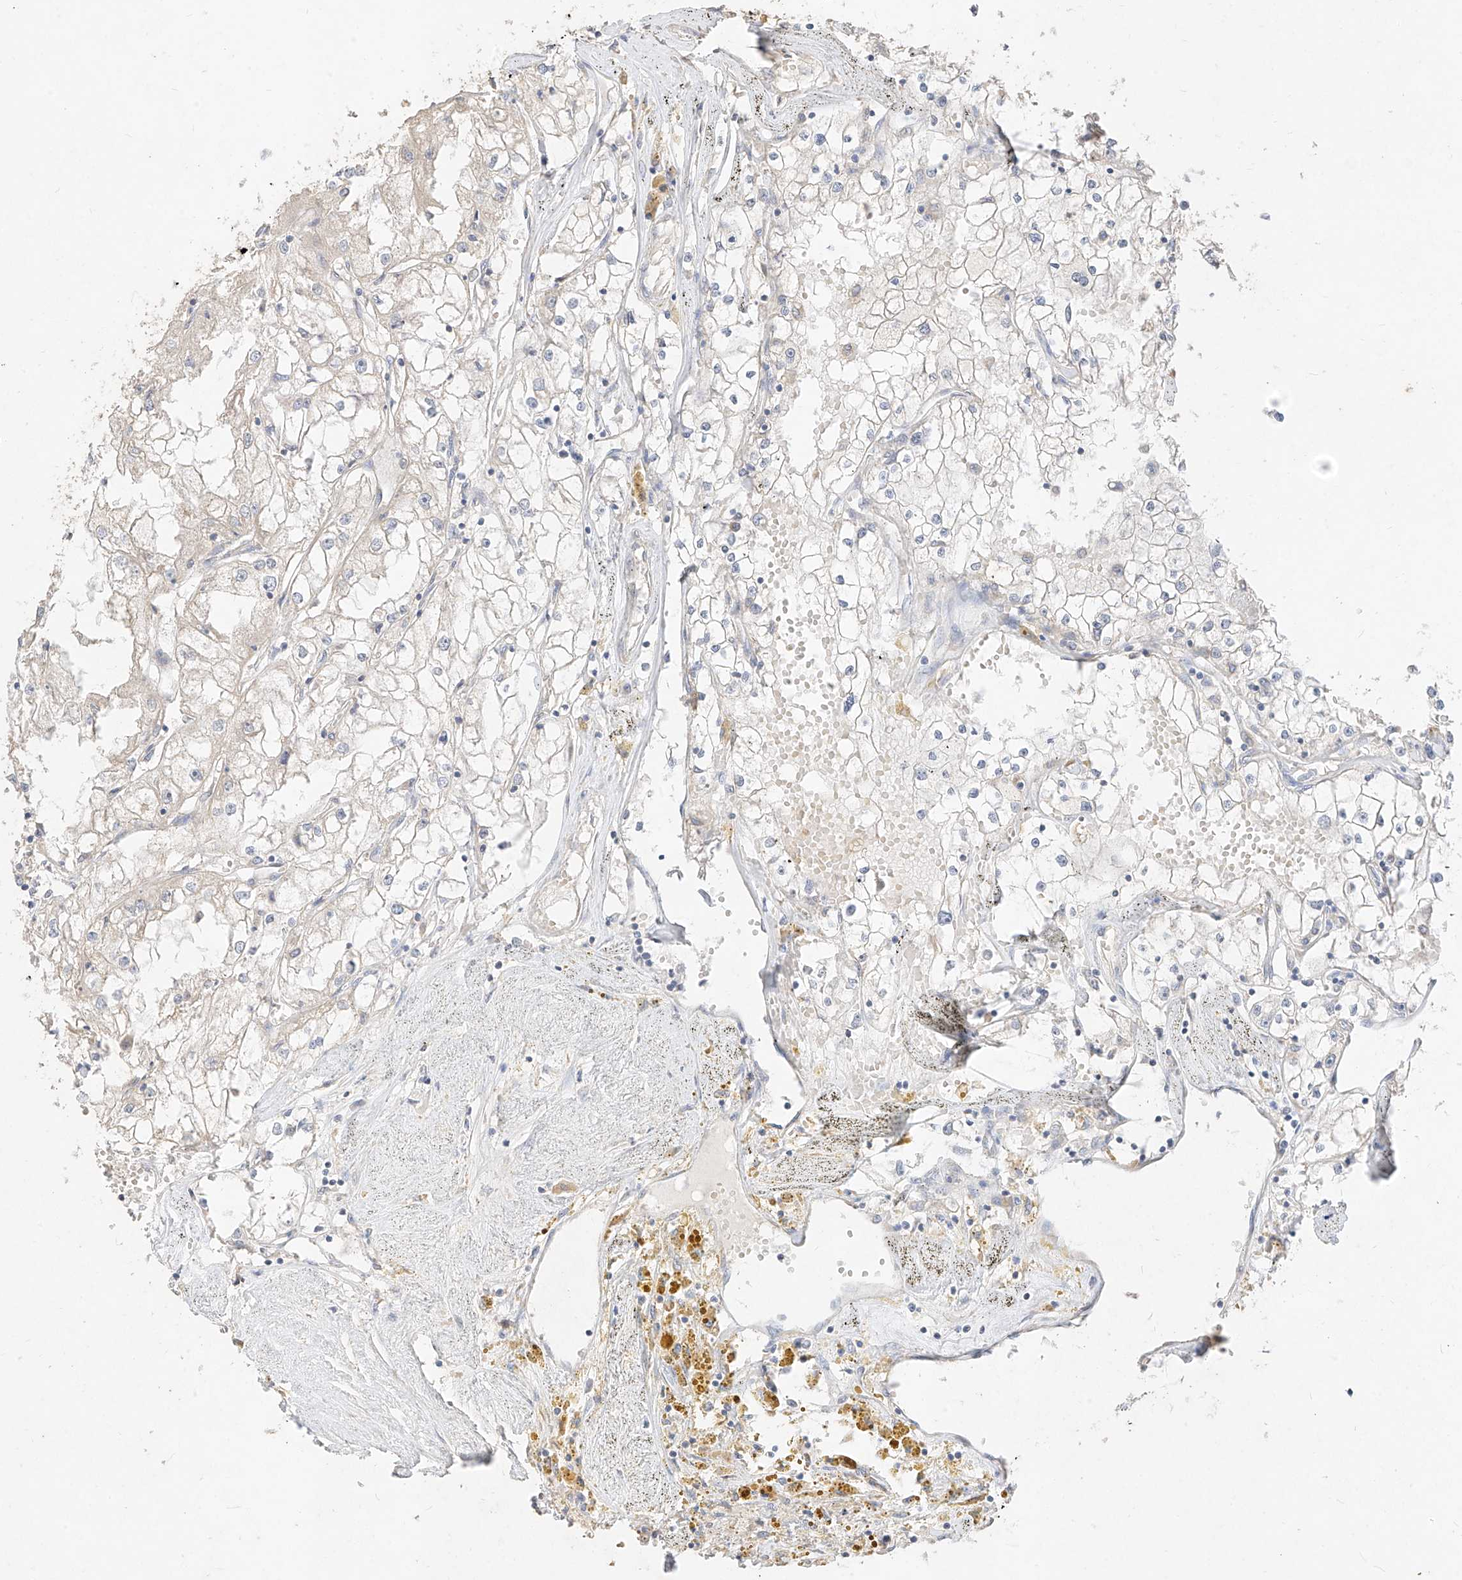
{"staining": {"intensity": "negative", "quantity": "none", "location": "none"}, "tissue": "renal cancer", "cell_type": "Tumor cells", "image_type": "cancer", "snomed": [{"axis": "morphology", "description": "Adenocarcinoma, NOS"}, {"axis": "topography", "description": "Kidney"}], "caption": "High magnification brightfield microscopy of renal adenocarcinoma stained with DAB (brown) and counterstained with hematoxylin (blue): tumor cells show no significant staining.", "gene": "ZZEF1", "patient": {"sex": "male", "age": 56}}